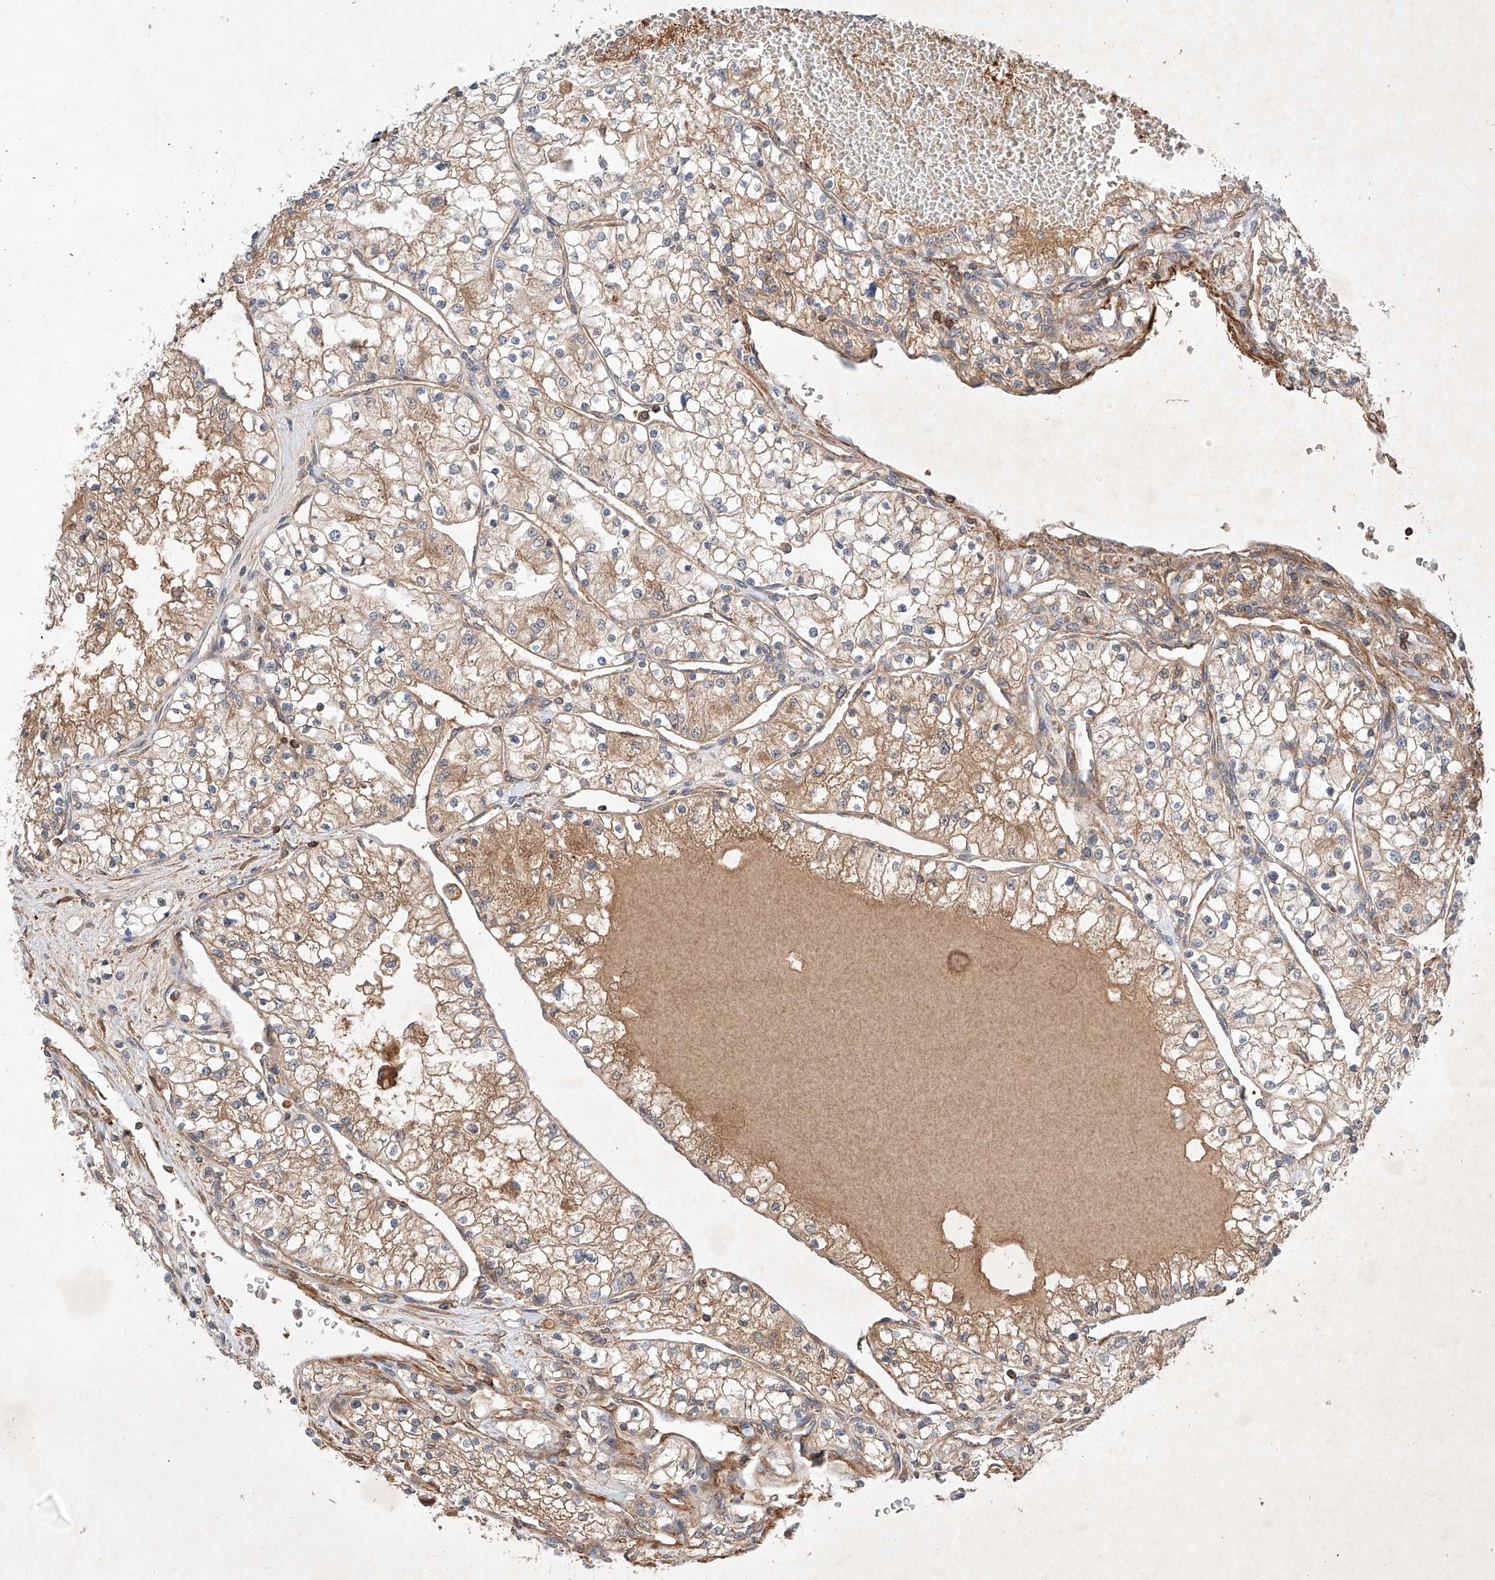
{"staining": {"intensity": "moderate", "quantity": "25%-75%", "location": "cytoplasmic/membranous"}, "tissue": "renal cancer", "cell_type": "Tumor cells", "image_type": "cancer", "snomed": [{"axis": "morphology", "description": "Normal tissue, NOS"}, {"axis": "morphology", "description": "Adenocarcinoma, NOS"}, {"axis": "topography", "description": "Kidney"}], "caption": "Renal cancer (adenocarcinoma) stained with a protein marker displays moderate staining in tumor cells.", "gene": "ARHGAP33", "patient": {"sex": "male", "age": 68}}